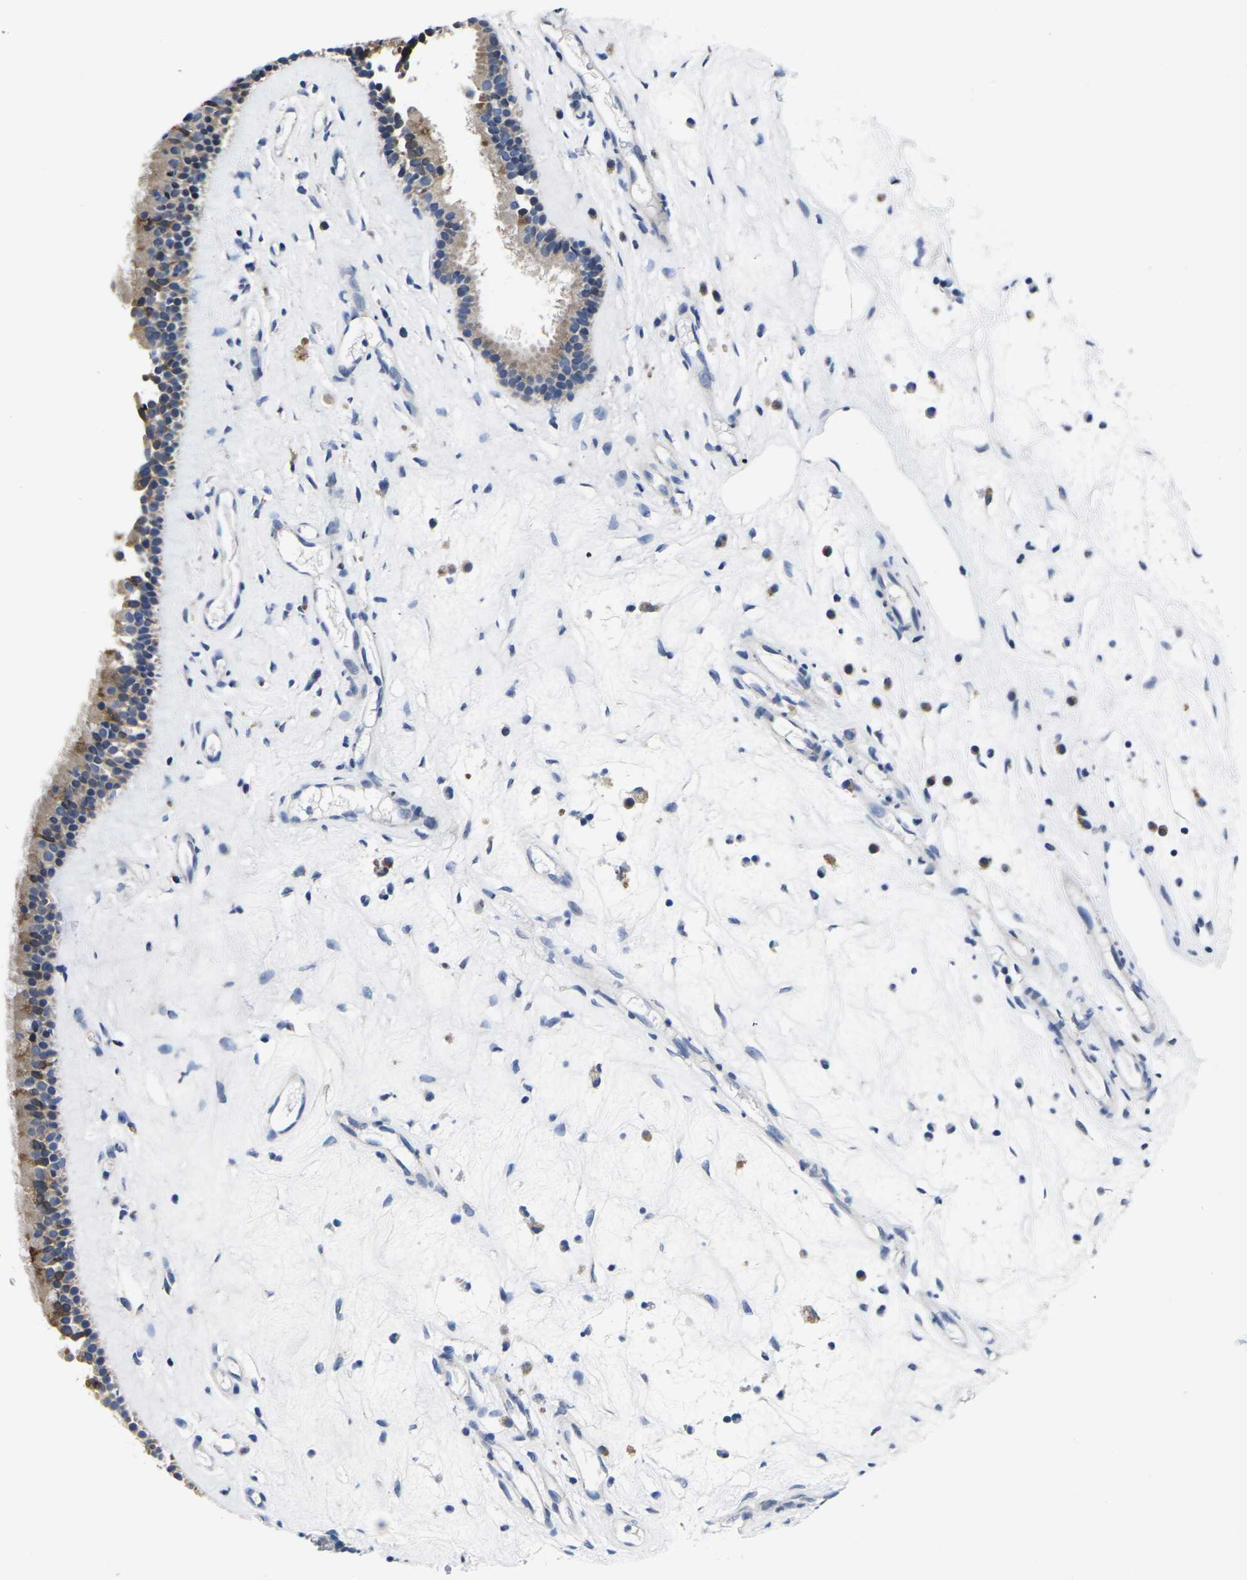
{"staining": {"intensity": "moderate", "quantity": ">75%", "location": "cytoplasmic/membranous"}, "tissue": "nasopharynx", "cell_type": "Respiratory epithelial cells", "image_type": "normal", "snomed": [{"axis": "morphology", "description": "Normal tissue, NOS"}, {"axis": "morphology", "description": "Inflammation, NOS"}, {"axis": "topography", "description": "Nasopharynx"}], "caption": "Moderate cytoplasmic/membranous expression for a protein is present in approximately >75% of respiratory epithelial cells of benign nasopharynx using immunohistochemistry.", "gene": "CYP2C8", "patient": {"sex": "male", "age": 29}}